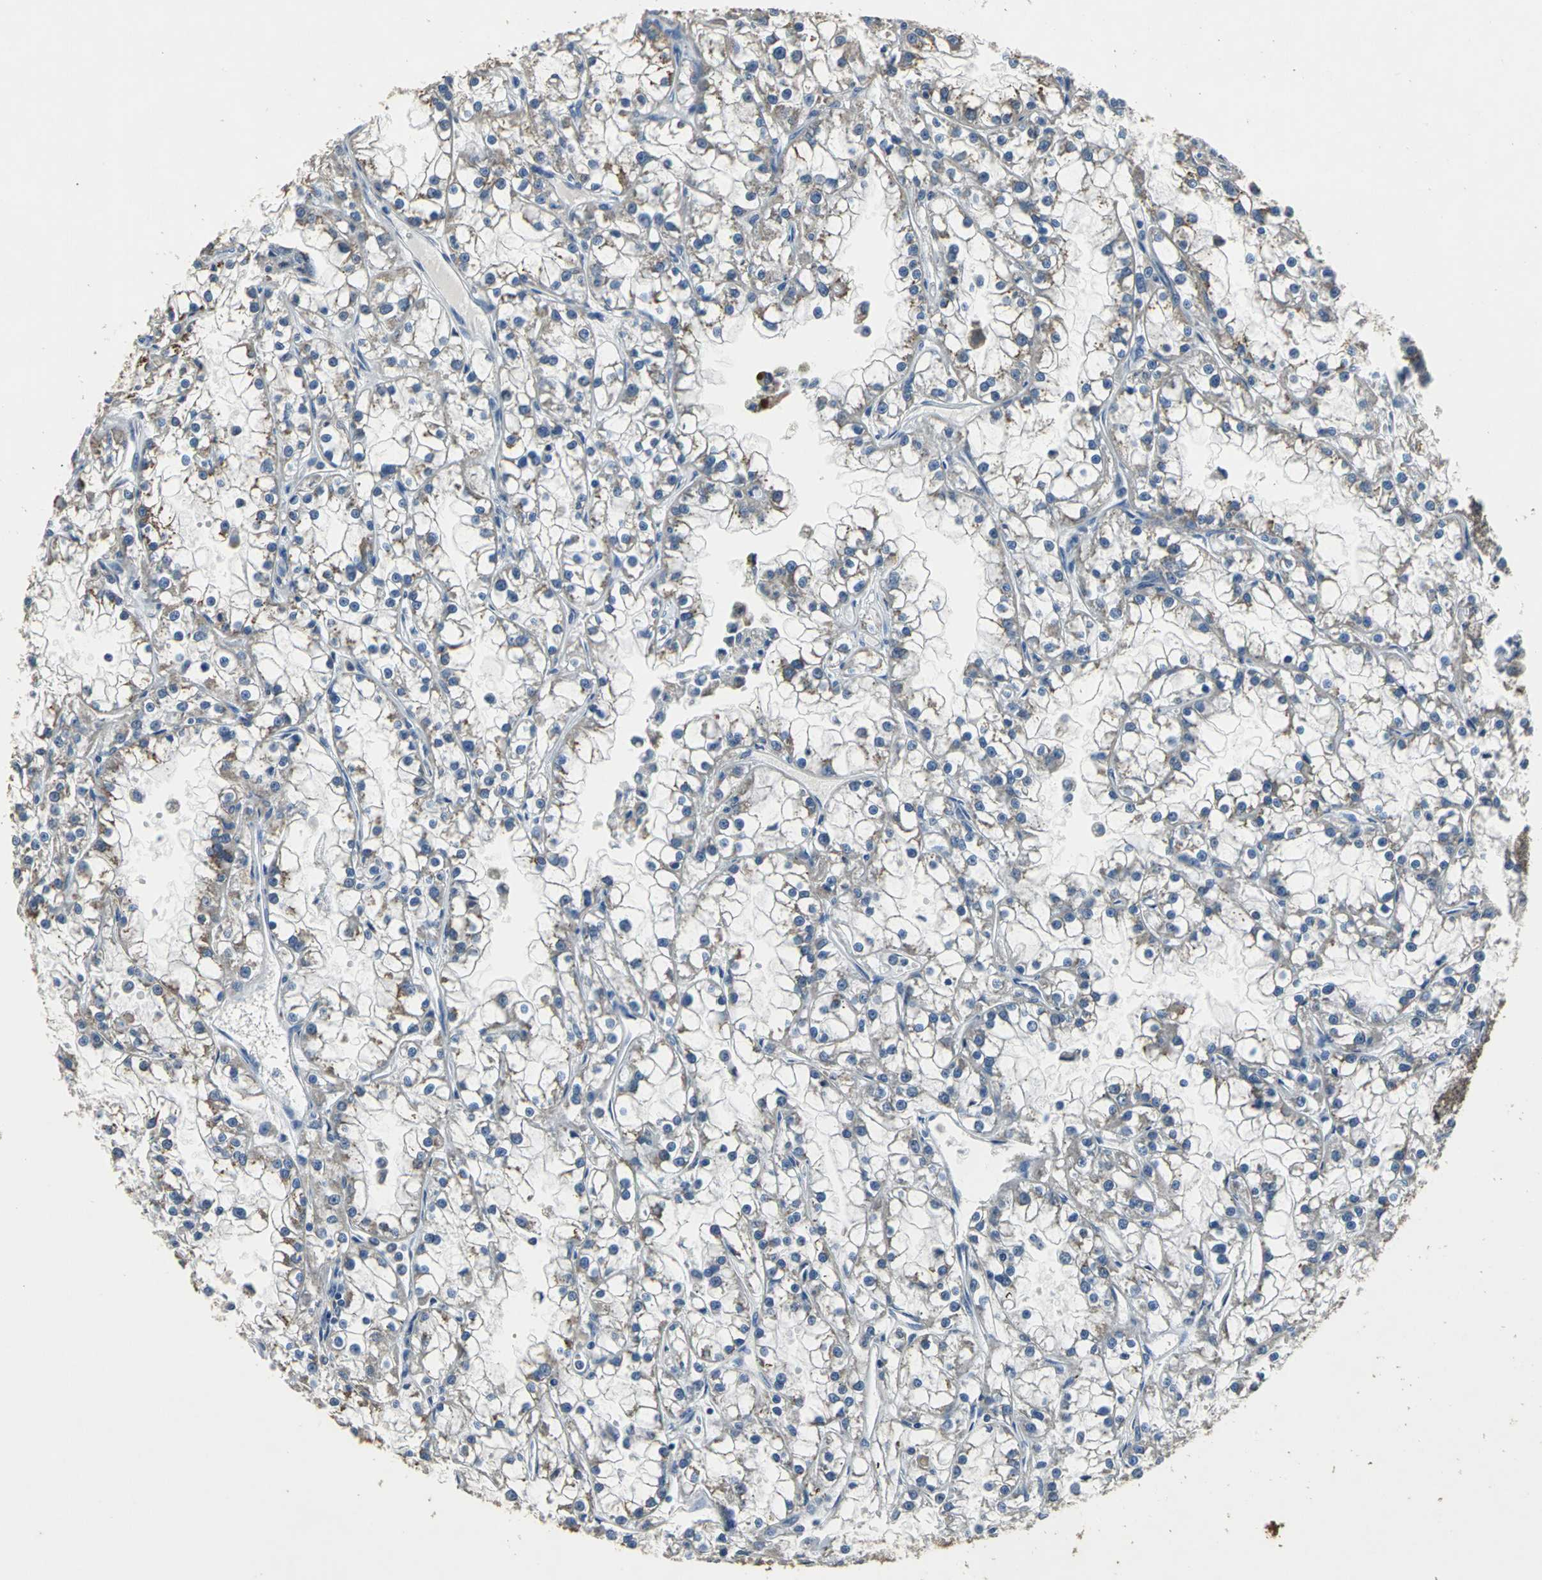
{"staining": {"intensity": "weak", "quantity": ">75%", "location": "cytoplasmic/membranous"}, "tissue": "renal cancer", "cell_type": "Tumor cells", "image_type": "cancer", "snomed": [{"axis": "morphology", "description": "Adenocarcinoma, NOS"}, {"axis": "topography", "description": "Kidney"}], "caption": "Immunohistochemical staining of adenocarcinoma (renal) displays low levels of weak cytoplasmic/membranous protein positivity in about >75% of tumor cells. The staining was performed using DAB, with brown indicating positive protein expression. Nuclei are stained blue with hematoxylin.", "gene": "OCLN", "patient": {"sex": "female", "age": 52}}